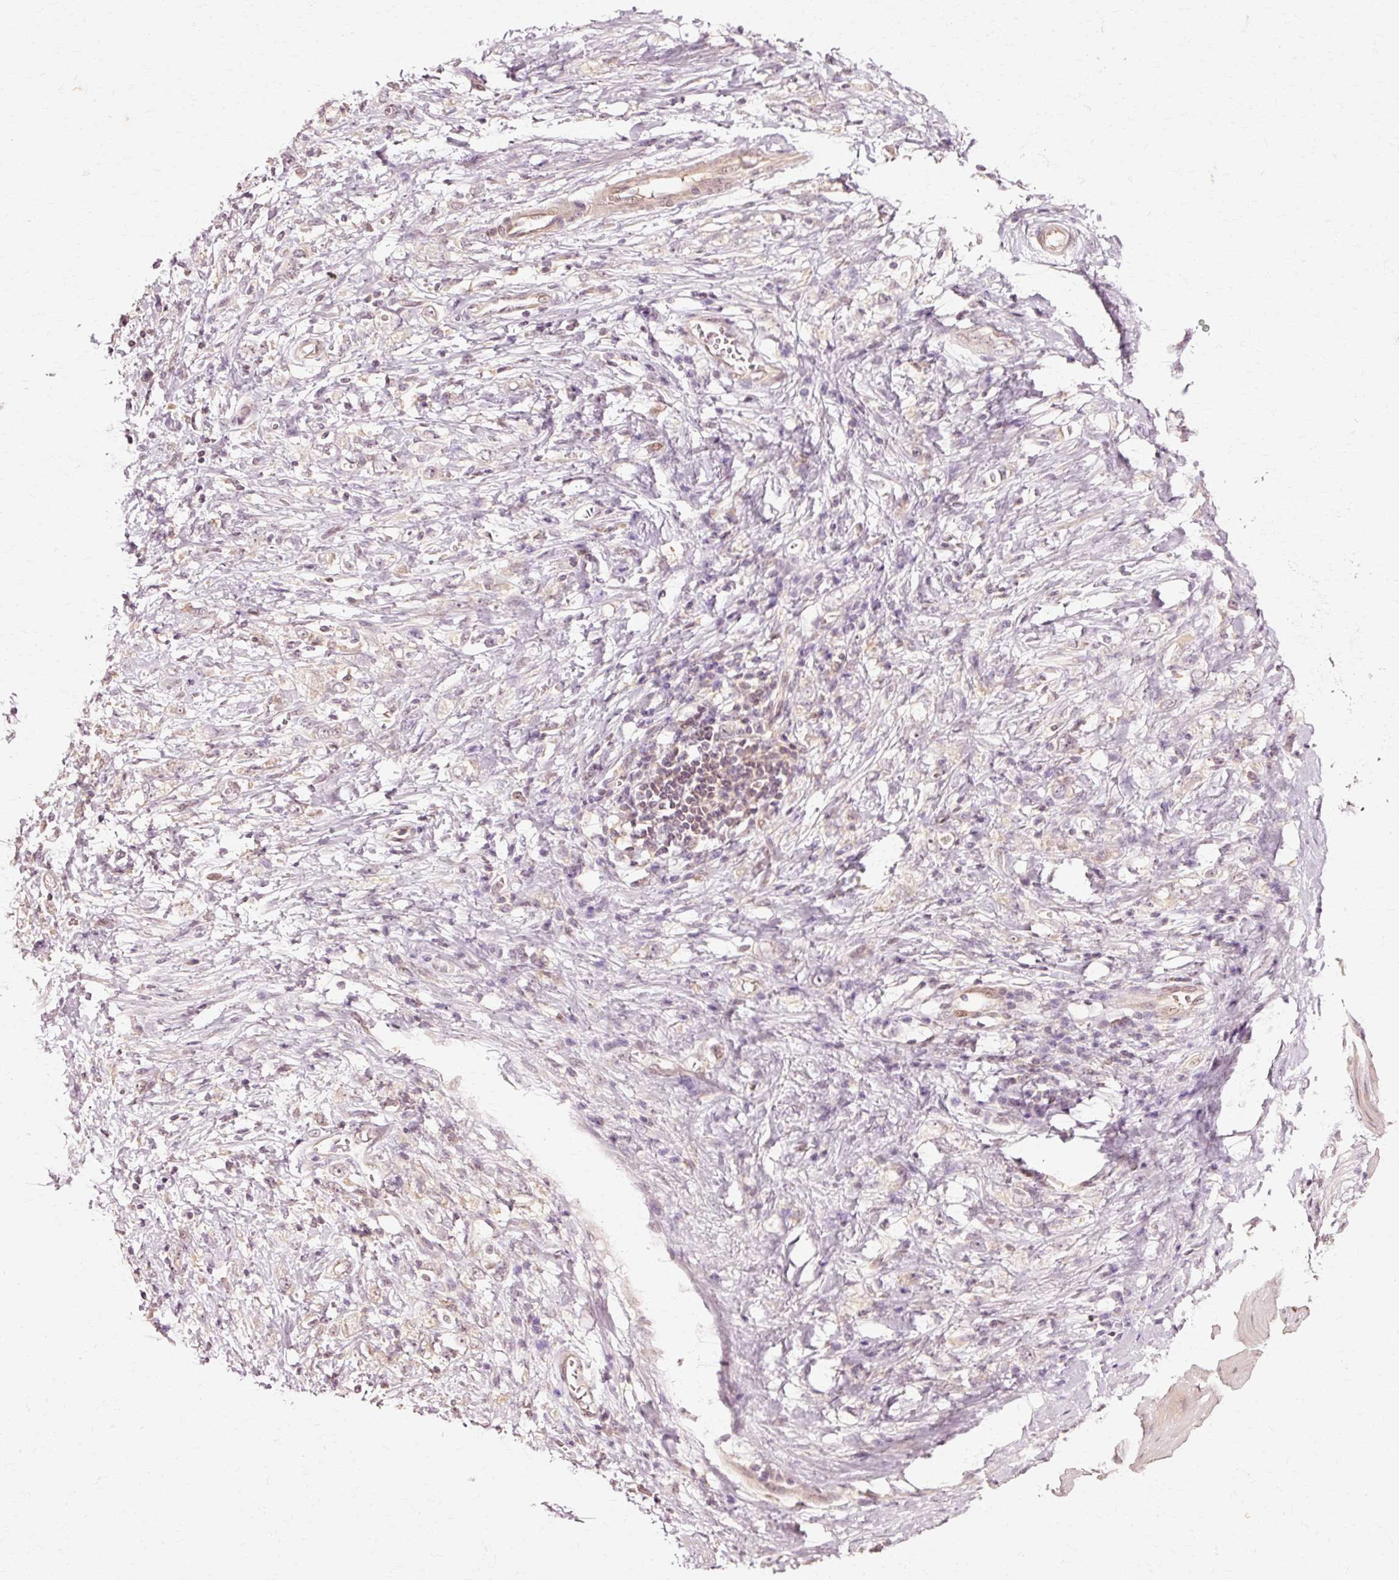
{"staining": {"intensity": "negative", "quantity": "none", "location": "none"}, "tissue": "stomach cancer", "cell_type": "Tumor cells", "image_type": "cancer", "snomed": [{"axis": "morphology", "description": "Adenocarcinoma, NOS"}, {"axis": "topography", "description": "Stomach"}], "caption": "Micrograph shows no protein expression in tumor cells of stomach adenocarcinoma tissue. (Stains: DAB (3,3'-diaminobenzidine) immunohistochemistry with hematoxylin counter stain, Microscopy: brightfield microscopy at high magnification).", "gene": "RGPD5", "patient": {"sex": "female", "age": 76}}